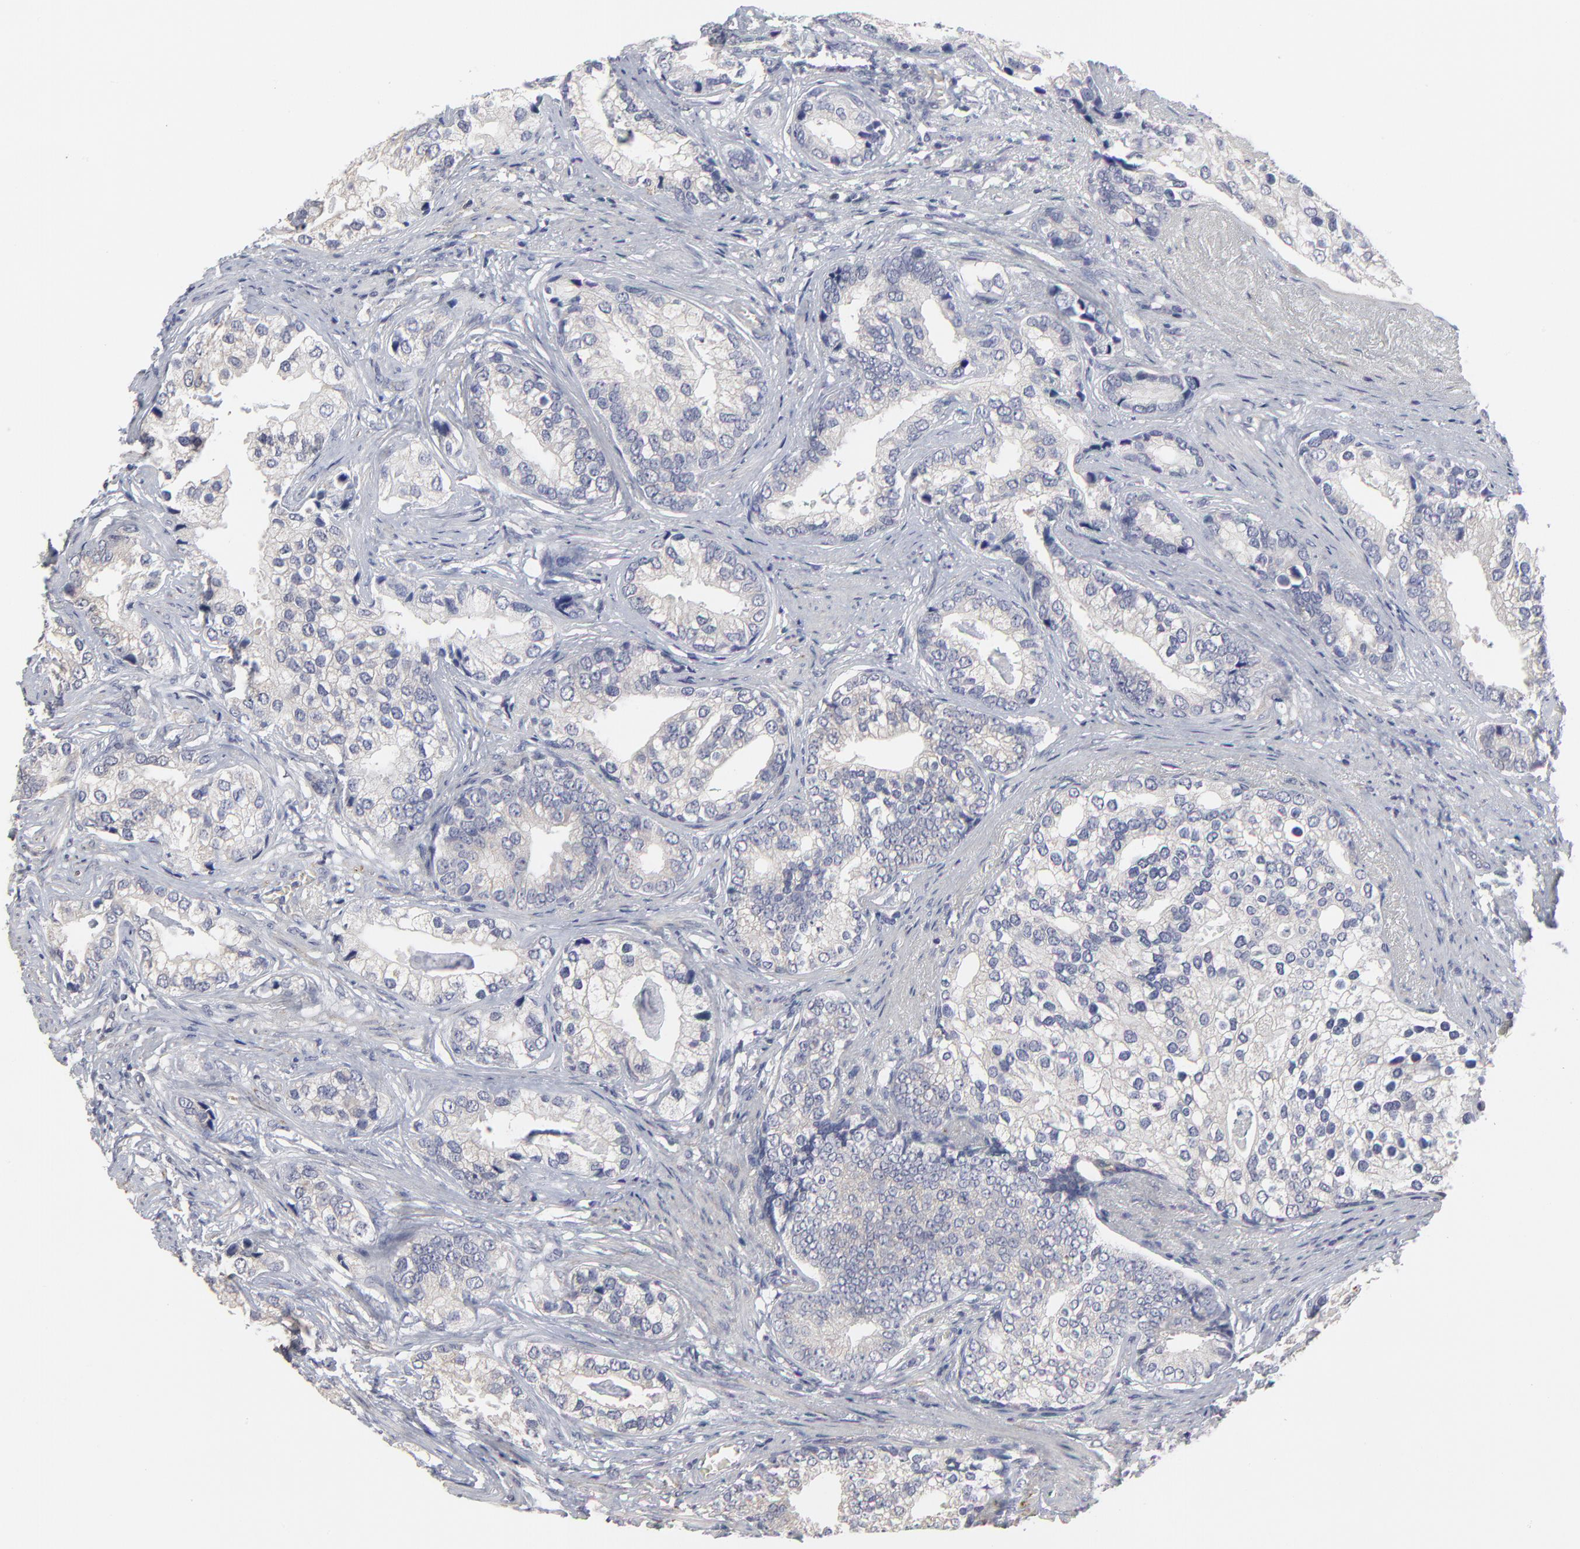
{"staining": {"intensity": "negative", "quantity": "none", "location": "none"}, "tissue": "prostate cancer", "cell_type": "Tumor cells", "image_type": "cancer", "snomed": [{"axis": "morphology", "description": "Adenocarcinoma, Low grade"}, {"axis": "topography", "description": "Prostate"}], "caption": "The image exhibits no staining of tumor cells in prostate low-grade adenocarcinoma.", "gene": "MAGEA10", "patient": {"sex": "male", "age": 71}}